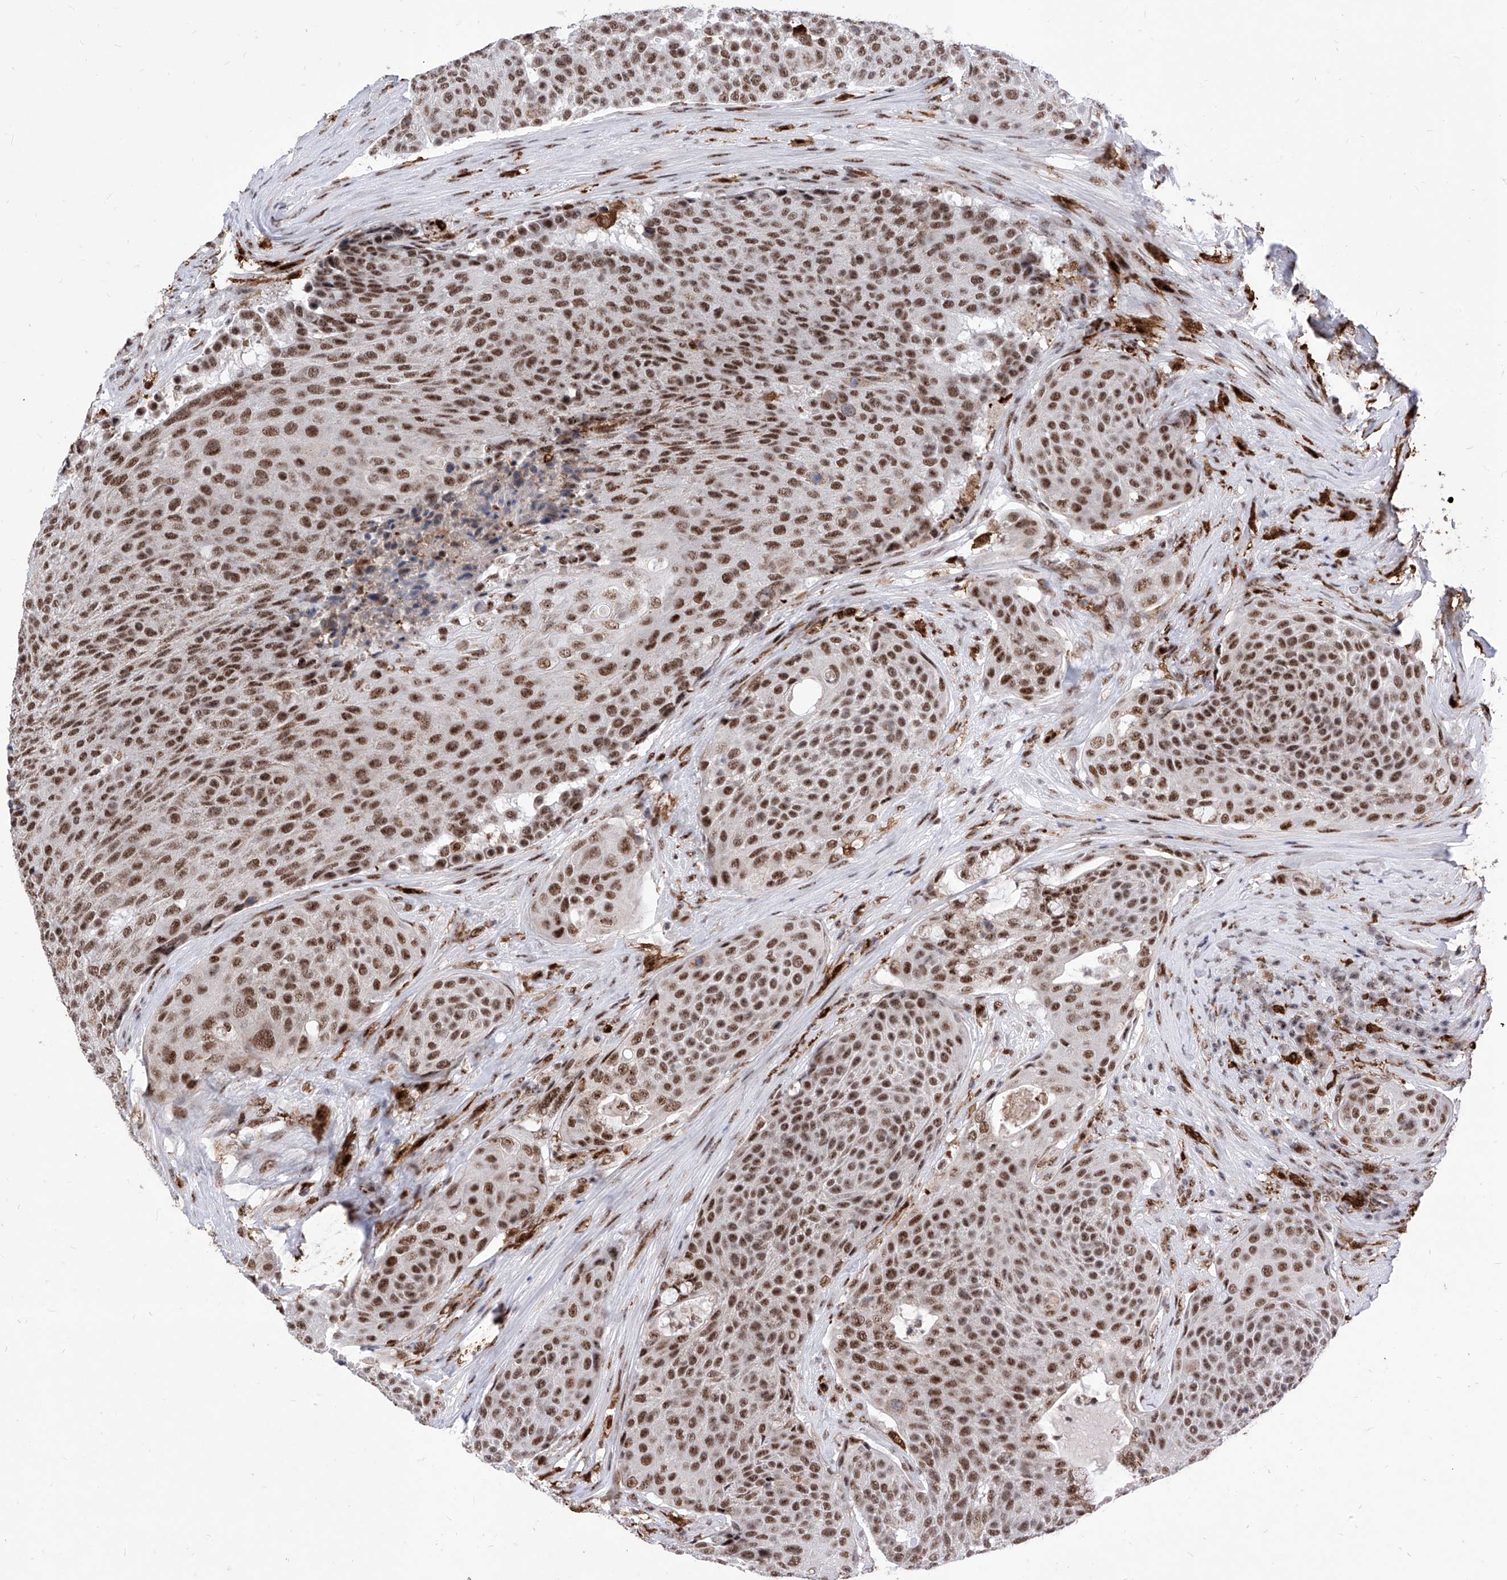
{"staining": {"intensity": "moderate", "quantity": ">75%", "location": "nuclear"}, "tissue": "urothelial cancer", "cell_type": "Tumor cells", "image_type": "cancer", "snomed": [{"axis": "morphology", "description": "Urothelial carcinoma, High grade"}, {"axis": "topography", "description": "Urinary bladder"}], "caption": "A histopathology image showing moderate nuclear staining in approximately >75% of tumor cells in urothelial carcinoma (high-grade), as visualized by brown immunohistochemical staining.", "gene": "PHF5A", "patient": {"sex": "female", "age": 63}}